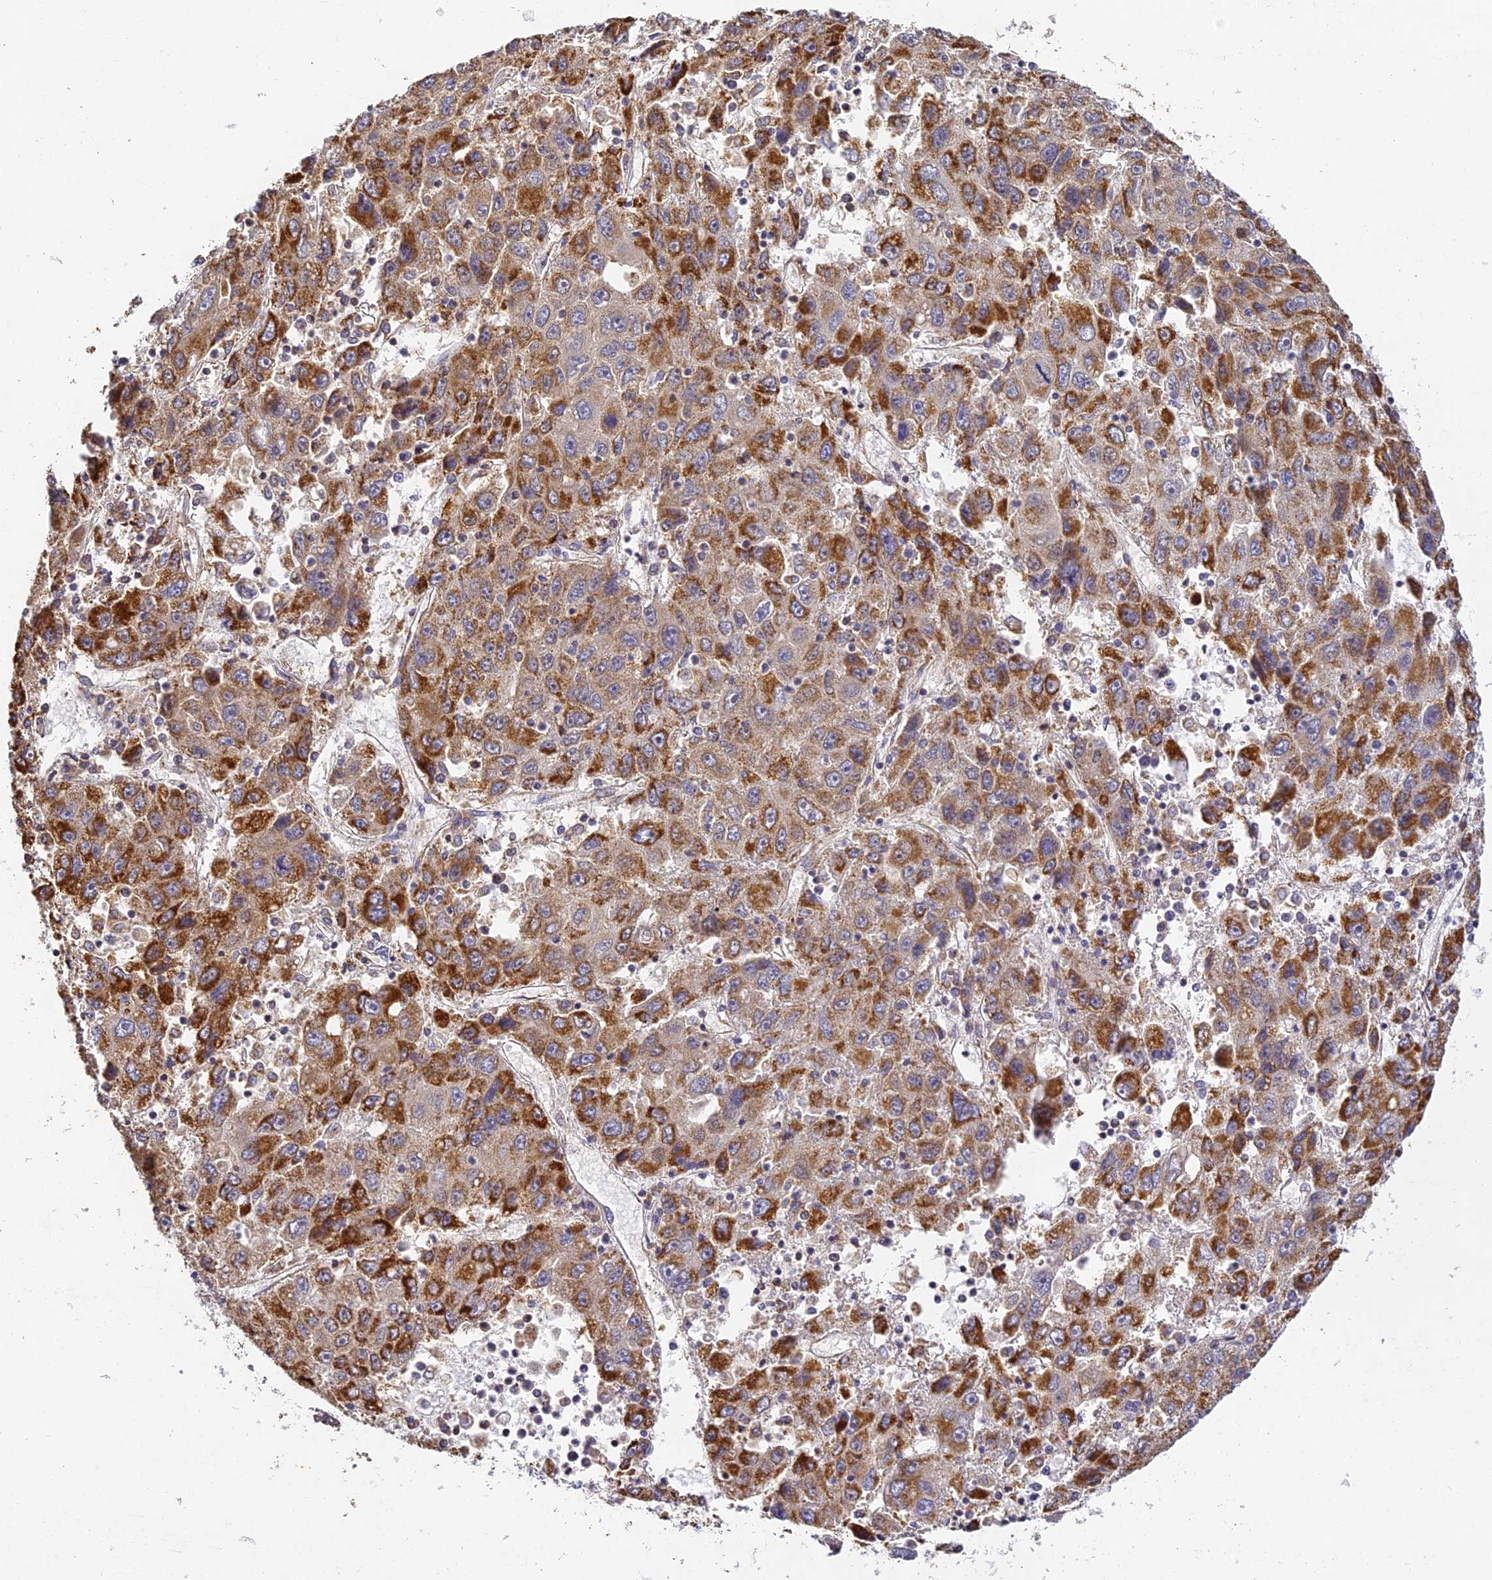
{"staining": {"intensity": "strong", "quantity": ">75%", "location": "cytoplasmic/membranous"}, "tissue": "liver cancer", "cell_type": "Tumor cells", "image_type": "cancer", "snomed": [{"axis": "morphology", "description": "Carcinoma, Hepatocellular, NOS"}, {"axis": "topography", "description": "Liver"}], "caption": "Immunohistochemical staining of hepatocellular carcinoma (liver) shows high levels of strong cytoplasmic/membranous positivity in about >75% of tumor cells.", "gene": "DONSON", "patient": {"sex": "male", "age": 49}}